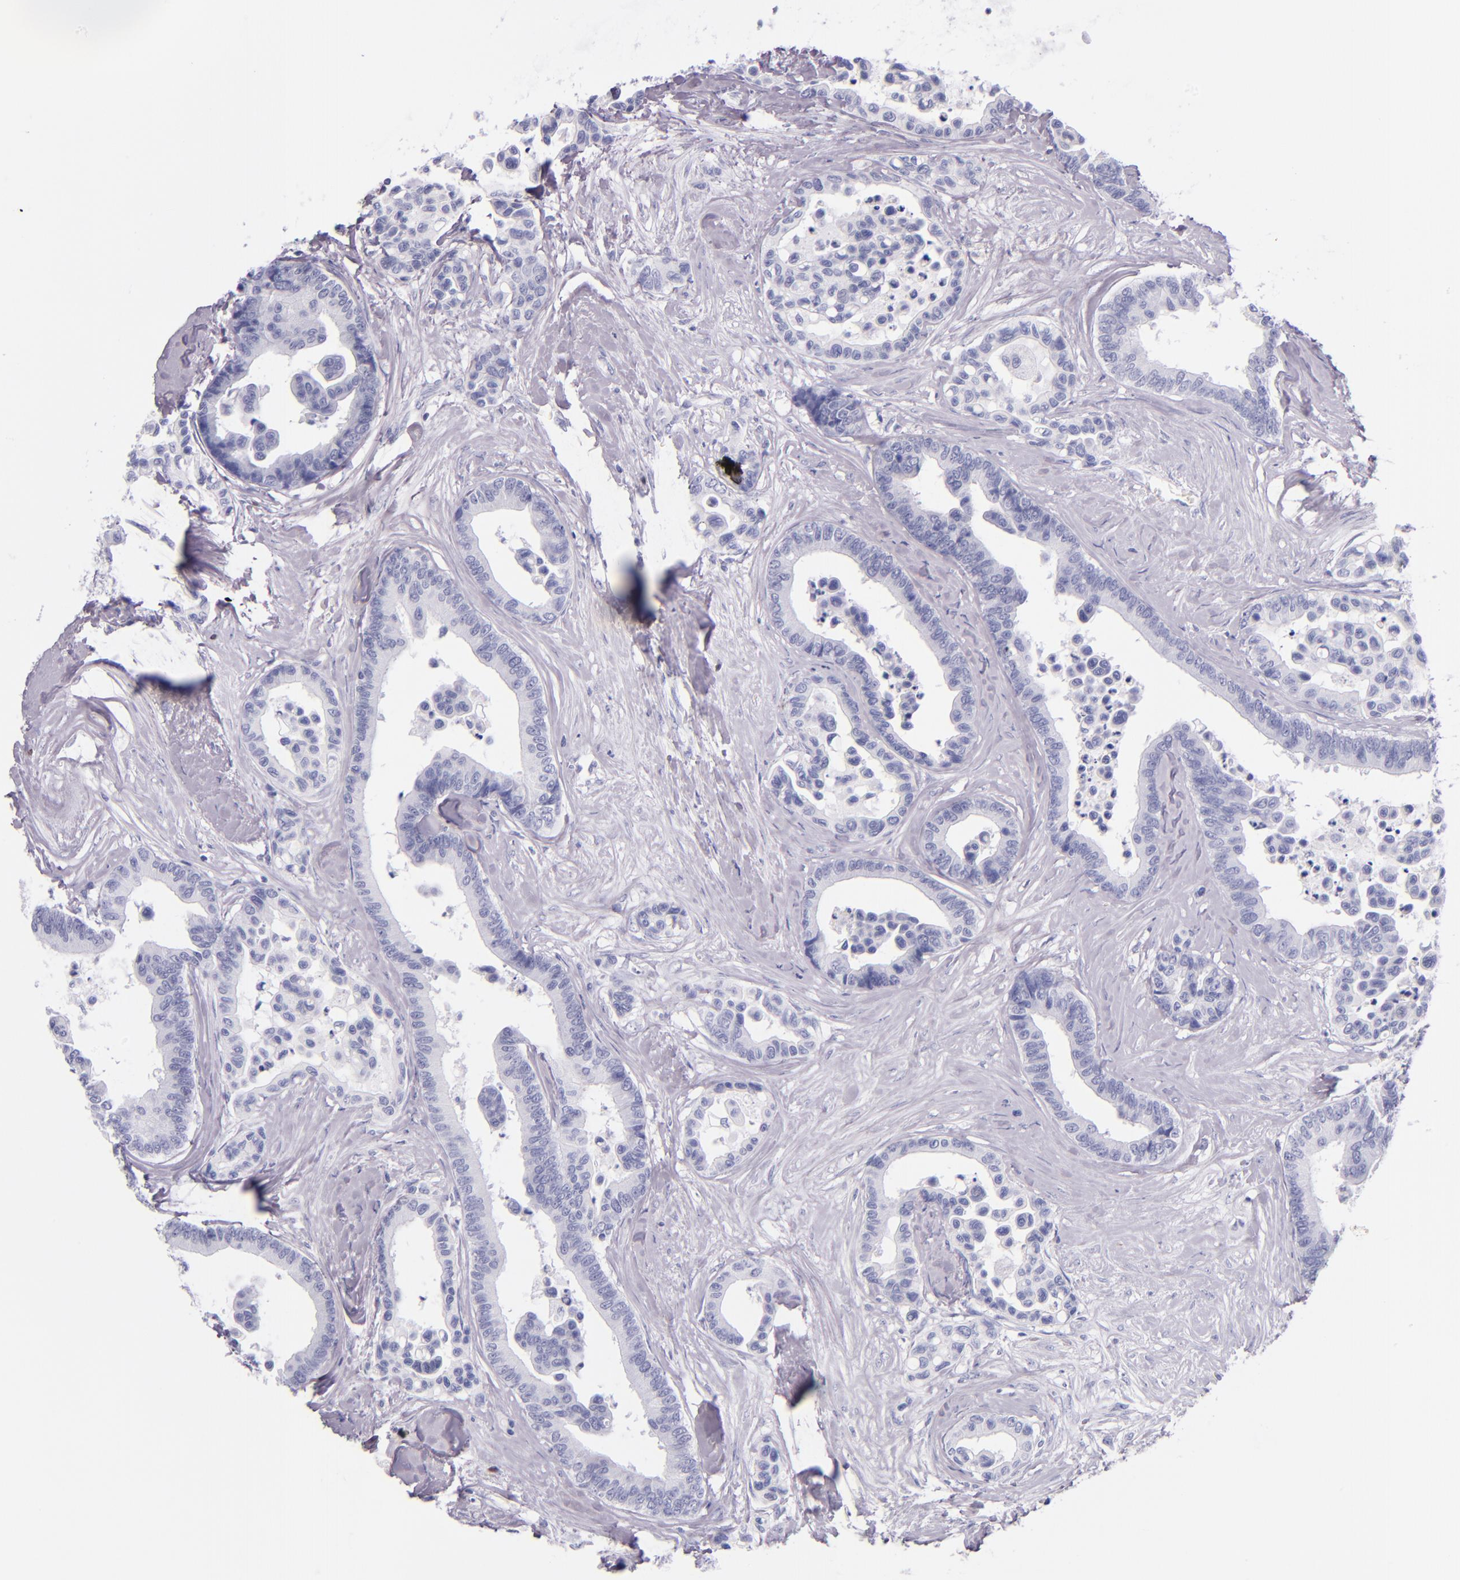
{"staining": {"intensity": "negative", "quantity": "none", "location": "none"}, "tissue": "colorectal cancer", "cell_type": "Tumor cells", "image_type": "cancer", "snomed": [{"axis": "morphology", "description": "Adenocarcinoma, NOS"}, {"axis": "topography", "description": "Colon"}], "caption": "Tumor cells show no significant positivity in adenocarcinoma (colorectal).", "gene": "IRF4", "patient": {"sex": "male", "age": 82}}